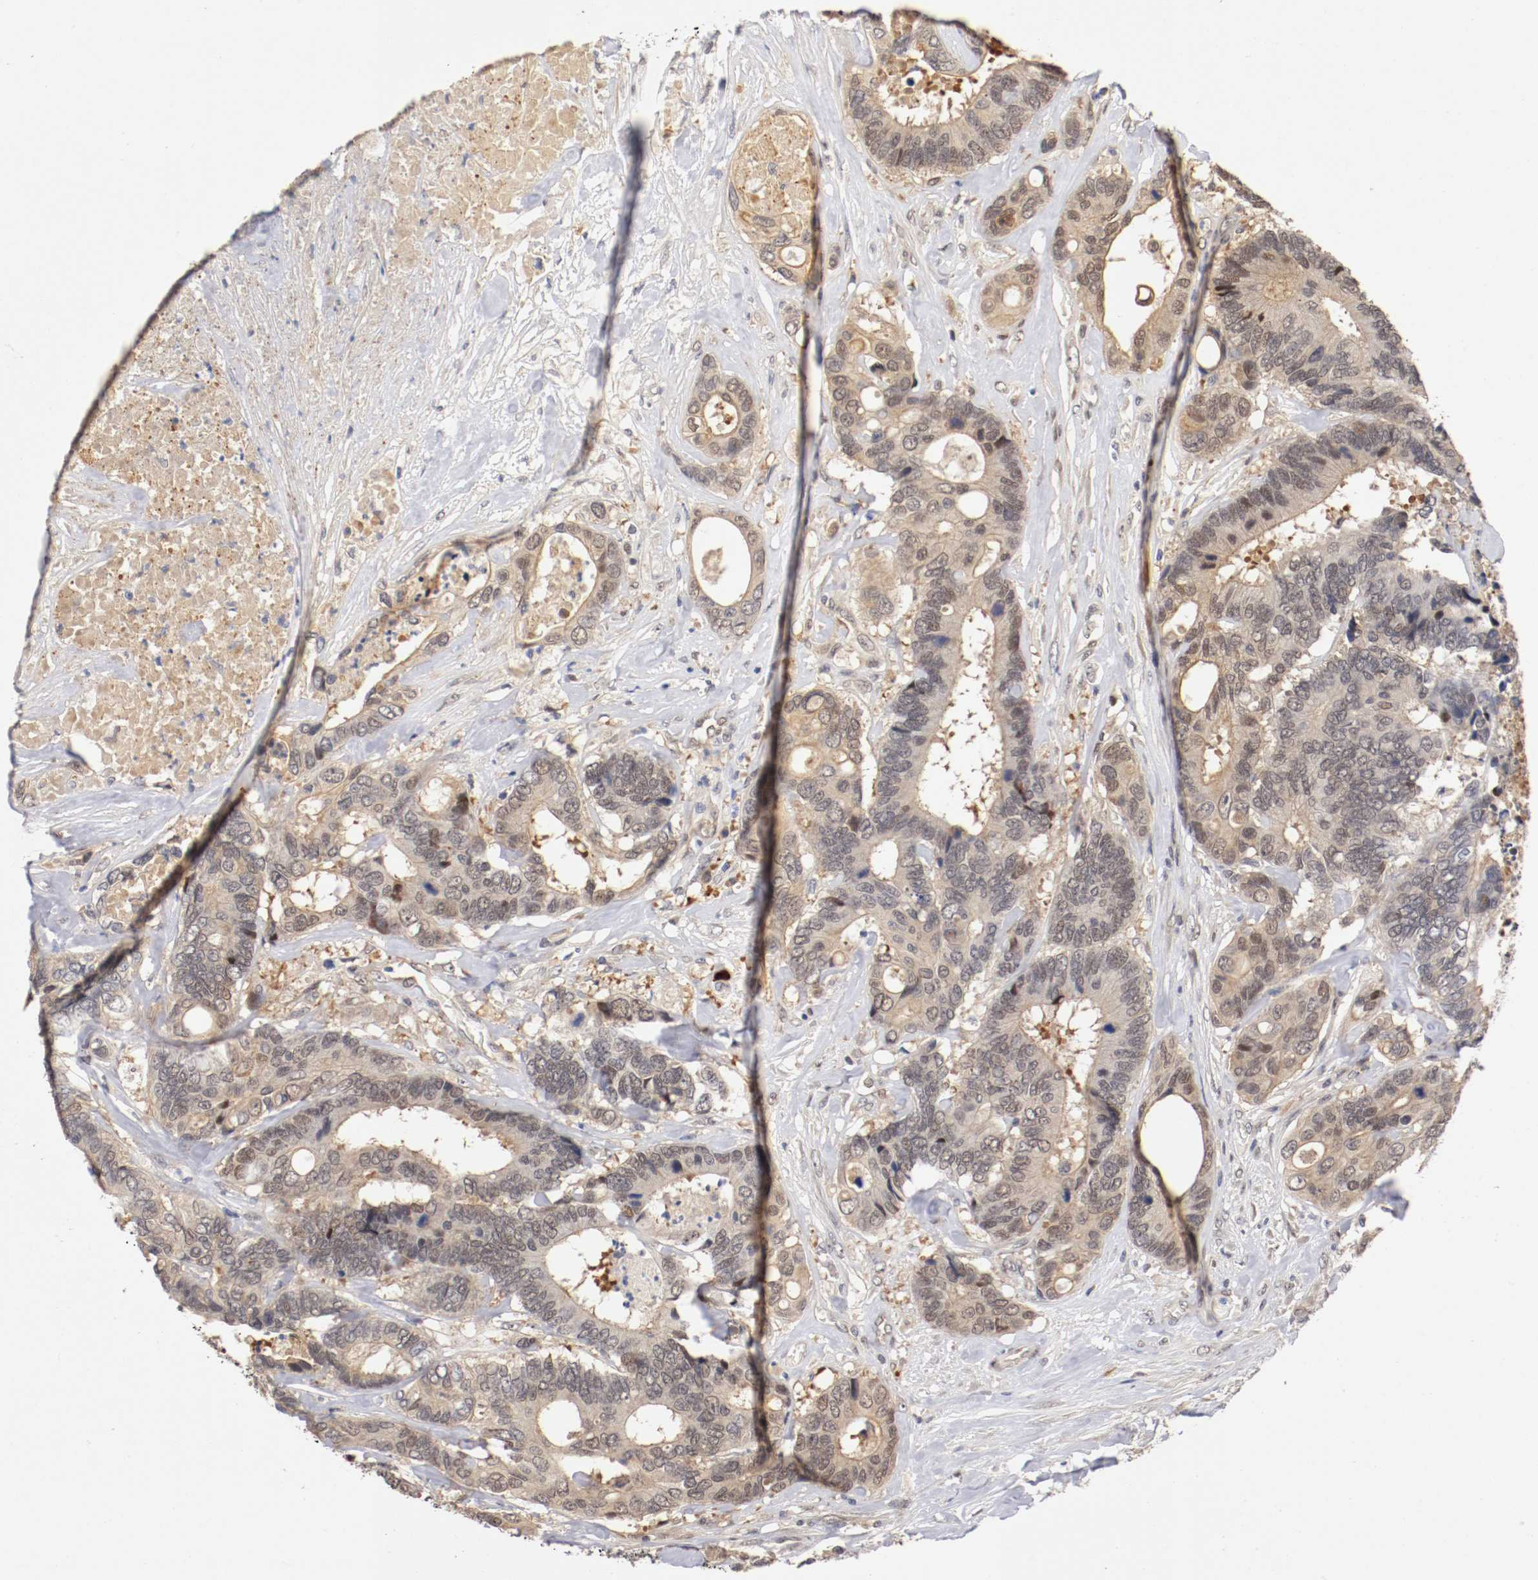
{"staining": {"intensity": "weak", "quantity": "25%-75%", "location": "cytoplasmic/membranous,nuclear"}, "tissue": "colorectal cancer", "cell_type": "Tumor cells", "image_type": "cancer", "snomed": [{"axis": "morphology", "description": "Adenocarcinoma, NOS"}, {"axis": "topography", "description": "Rectum"}], "caption": "Colorectal adenocarcinoma stained with immunohistochemistry (IHC) shows weak cytoplasmic/membranous and nuclear positivity in about 25%-75% of tumor cells.", "gene": "DNMT3B", "patient": {"sex": "male", "age": 55}}